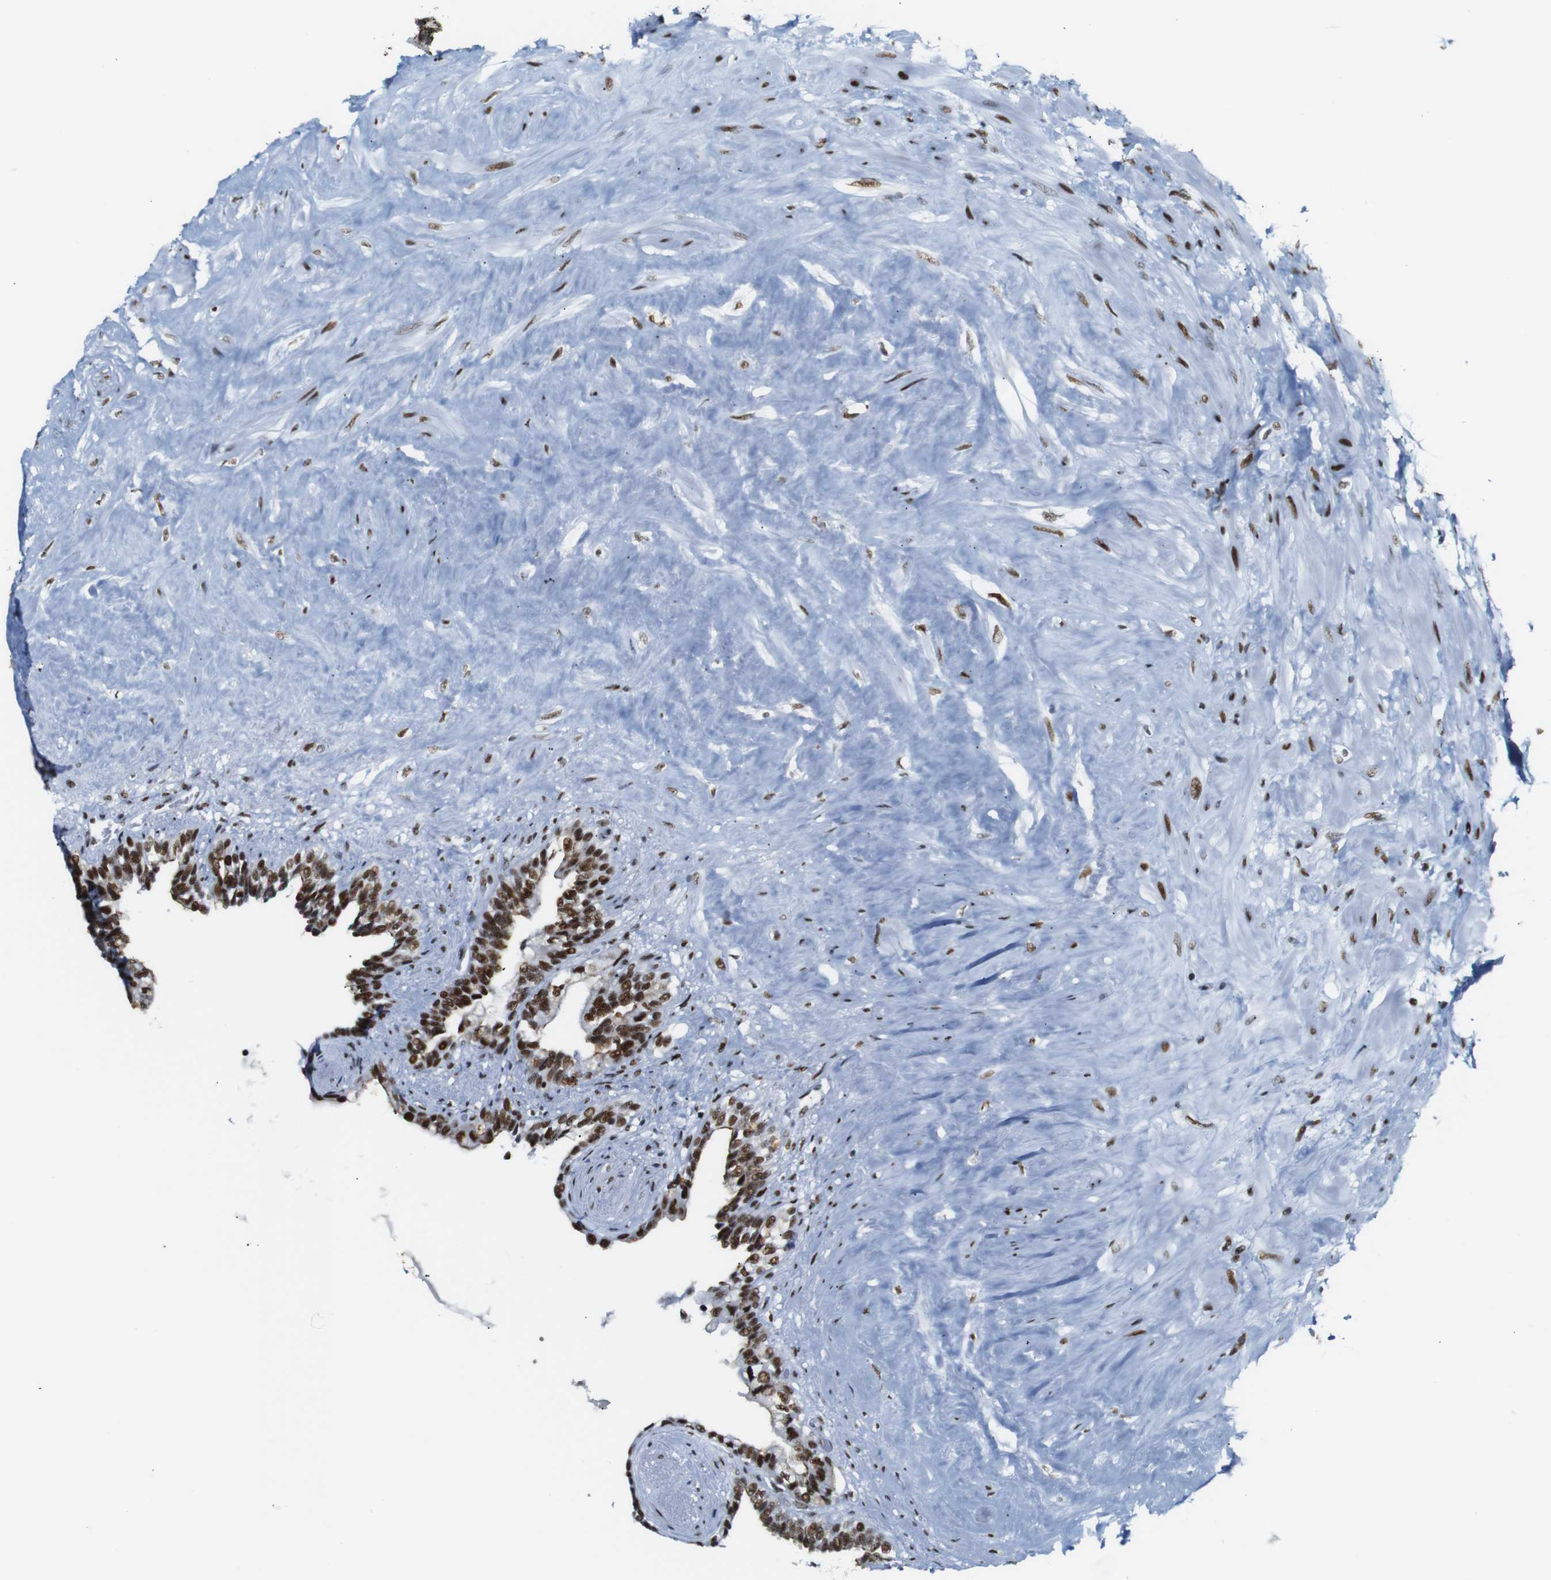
{"staining": {"intensity": "strong", "quantity": ">75%", "location": "nuclear"}, "tissue": "seminal vesicle", "cell_type": "Glandular cells", "image_type": "normal", "snomed": [{"axis": "morphology", "description": "Normal tissue, NOS"}, {"axis": "topography", "description": "Seminal veicle"}], "caption": "Seminal vesicle stained with immunohistochemistry (IHC) demonstrates strong nuclear staining in about >75% of glandular cells. (Brightfield microscopy of DAB IHC at high magnification).", "gene": "TRA2B", "patient": {"sex": "male", "age": 63}}